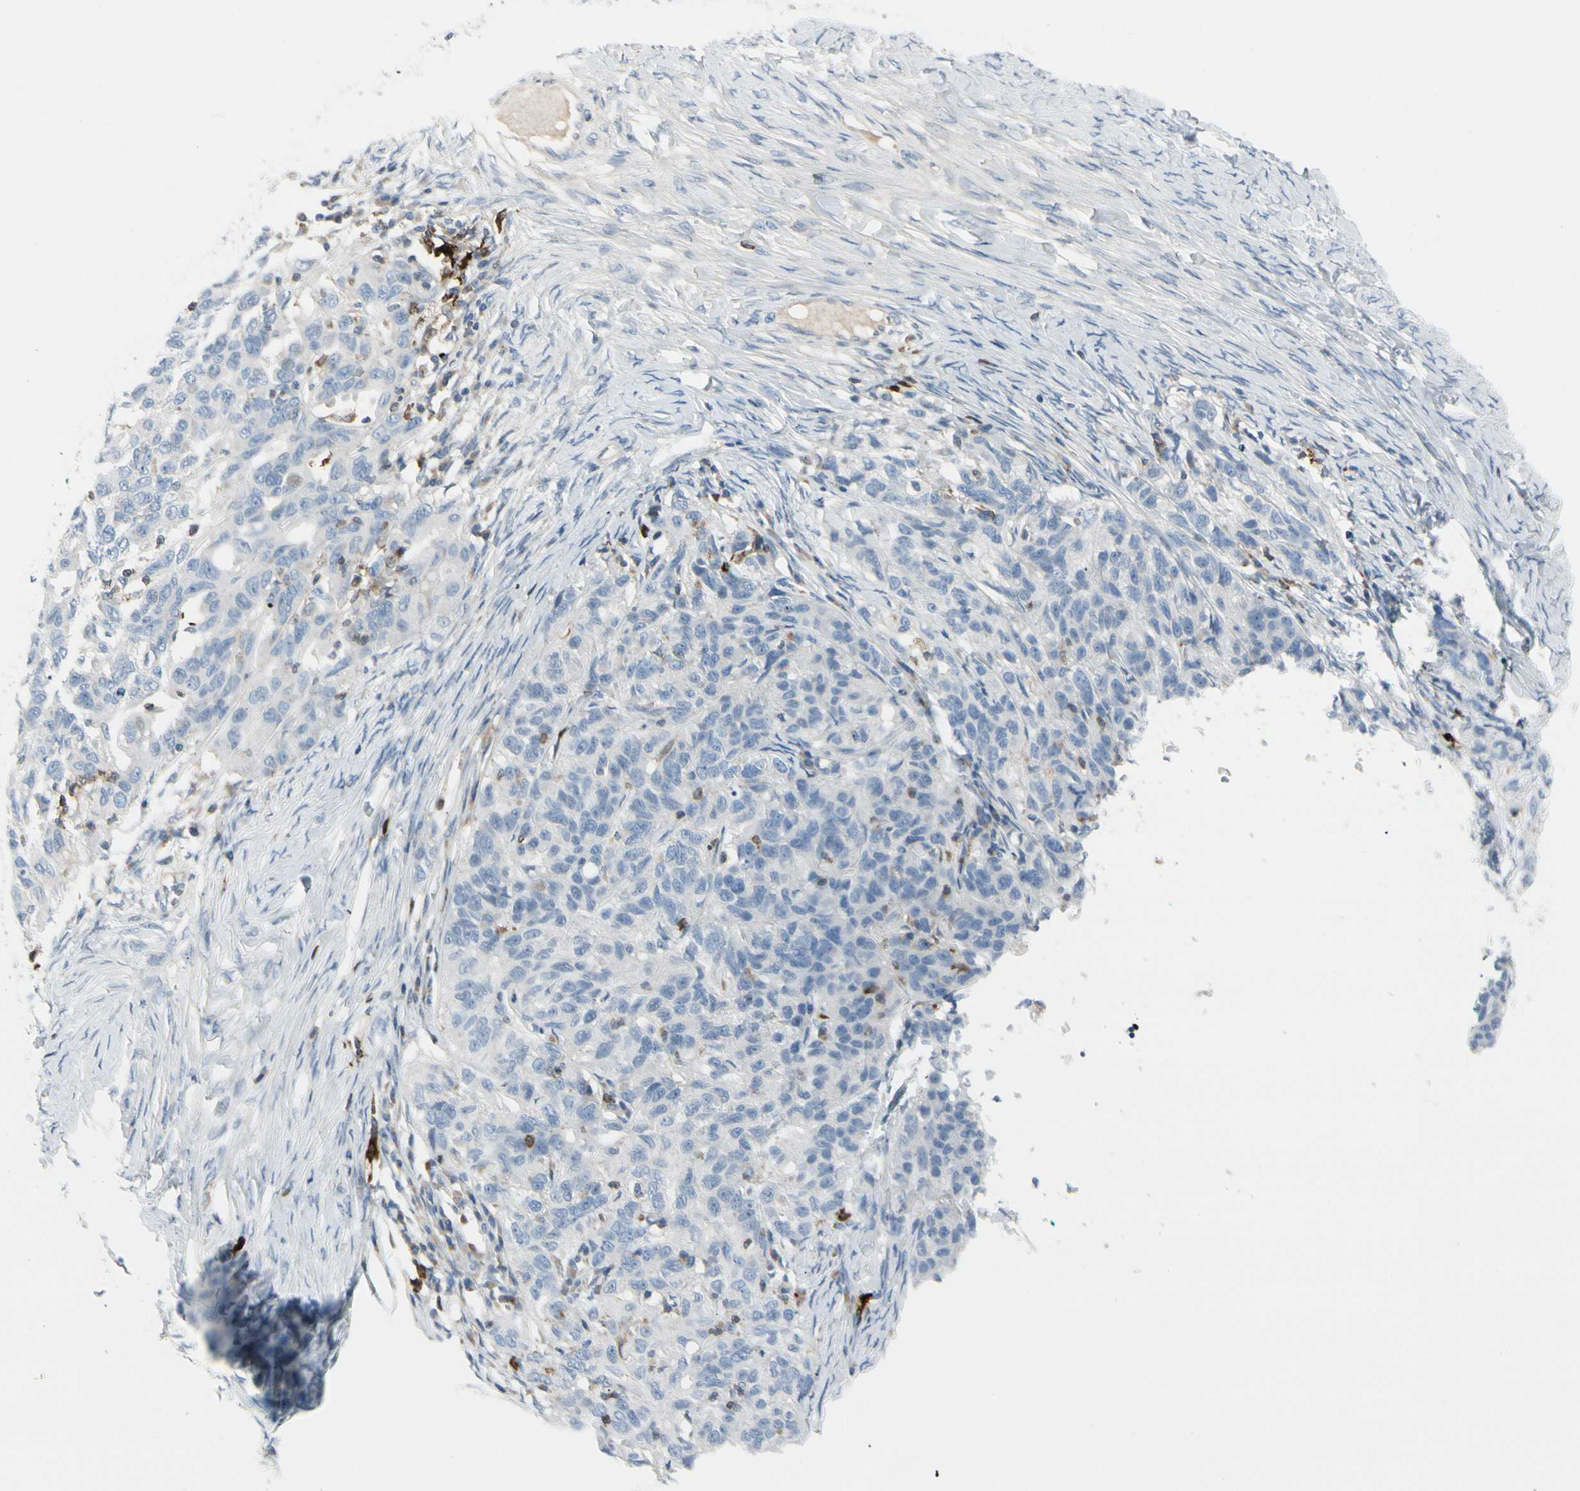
{"staining": {"intensity": "negative", "quantity": "none", "location": "none"}, "tissue": "ovarian cancer", "cell_type": "Tumor cells", "image_type": "cancer", "snomed": [{"axis": "morphology", "description": "Cystadenocarcinoma, serous, NOS"}, {"axis": "topography", "description": "Ovary"}], "caption": "The image demonstrates no staining of tumor cells in serous cystadenocarcinoma (ovarian).", "gene": "TRAF1", "patient": {"sex": "female", "age": 82}}